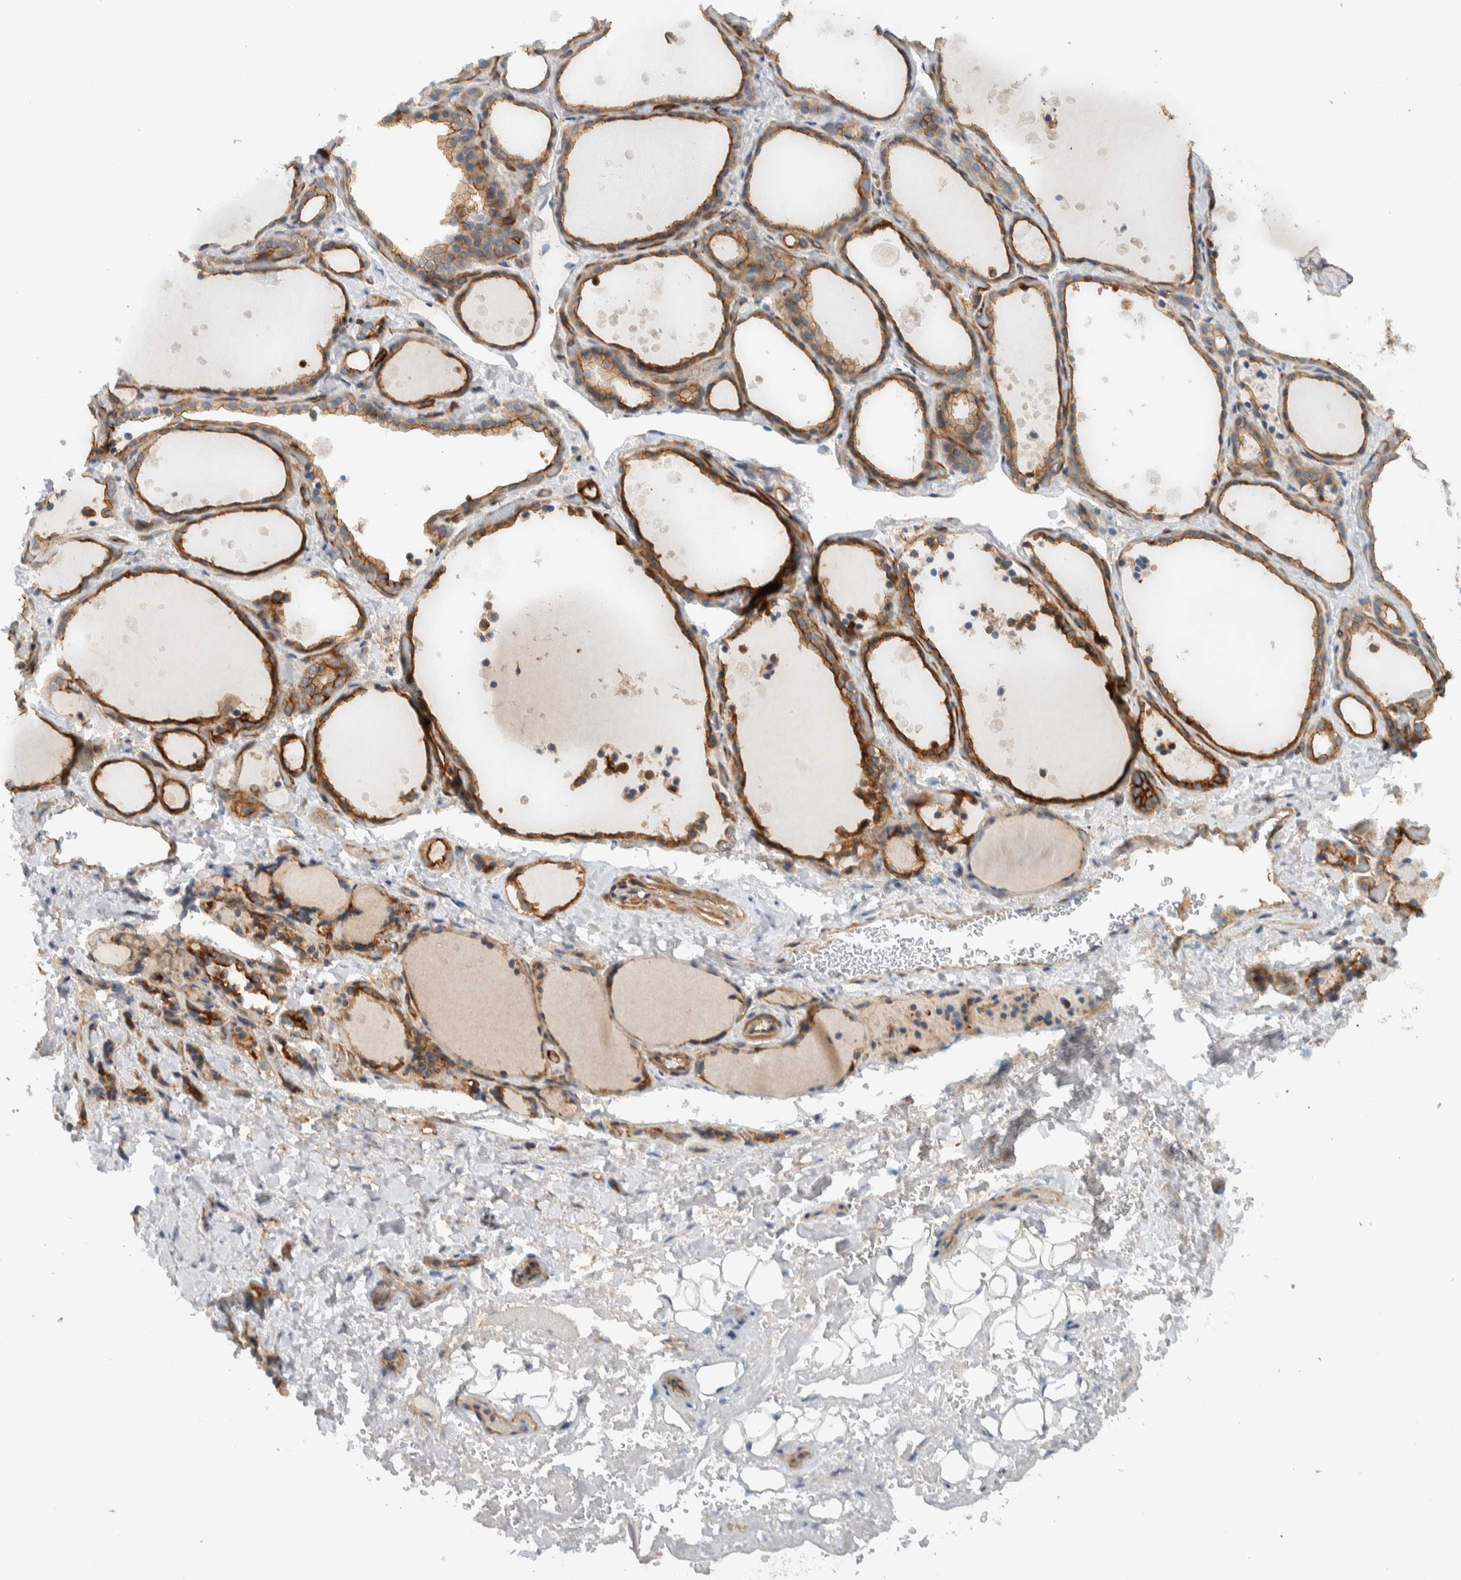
{"staining": {"intensity": "moderate", "quantity": ">75%", "location": "cytoplasmic/membranous"}, "tissue": "thyroid gland", "cell_type": "Glandular cells", "image_type": "normal", "snomed": [{"axis": "morphology", "description": "Normal tissue, NOS"}, {"axis": "topography", "description": "Thyroid gland"}], "caption": "This is a micrograph of immunohistochemistry staining of normal thyroid gland, which shows moderate staining in the cytoplasmic/membranous of glandular cells.", "gene": "MPRIP", "patient": {"sex": "female", "age": 44}}